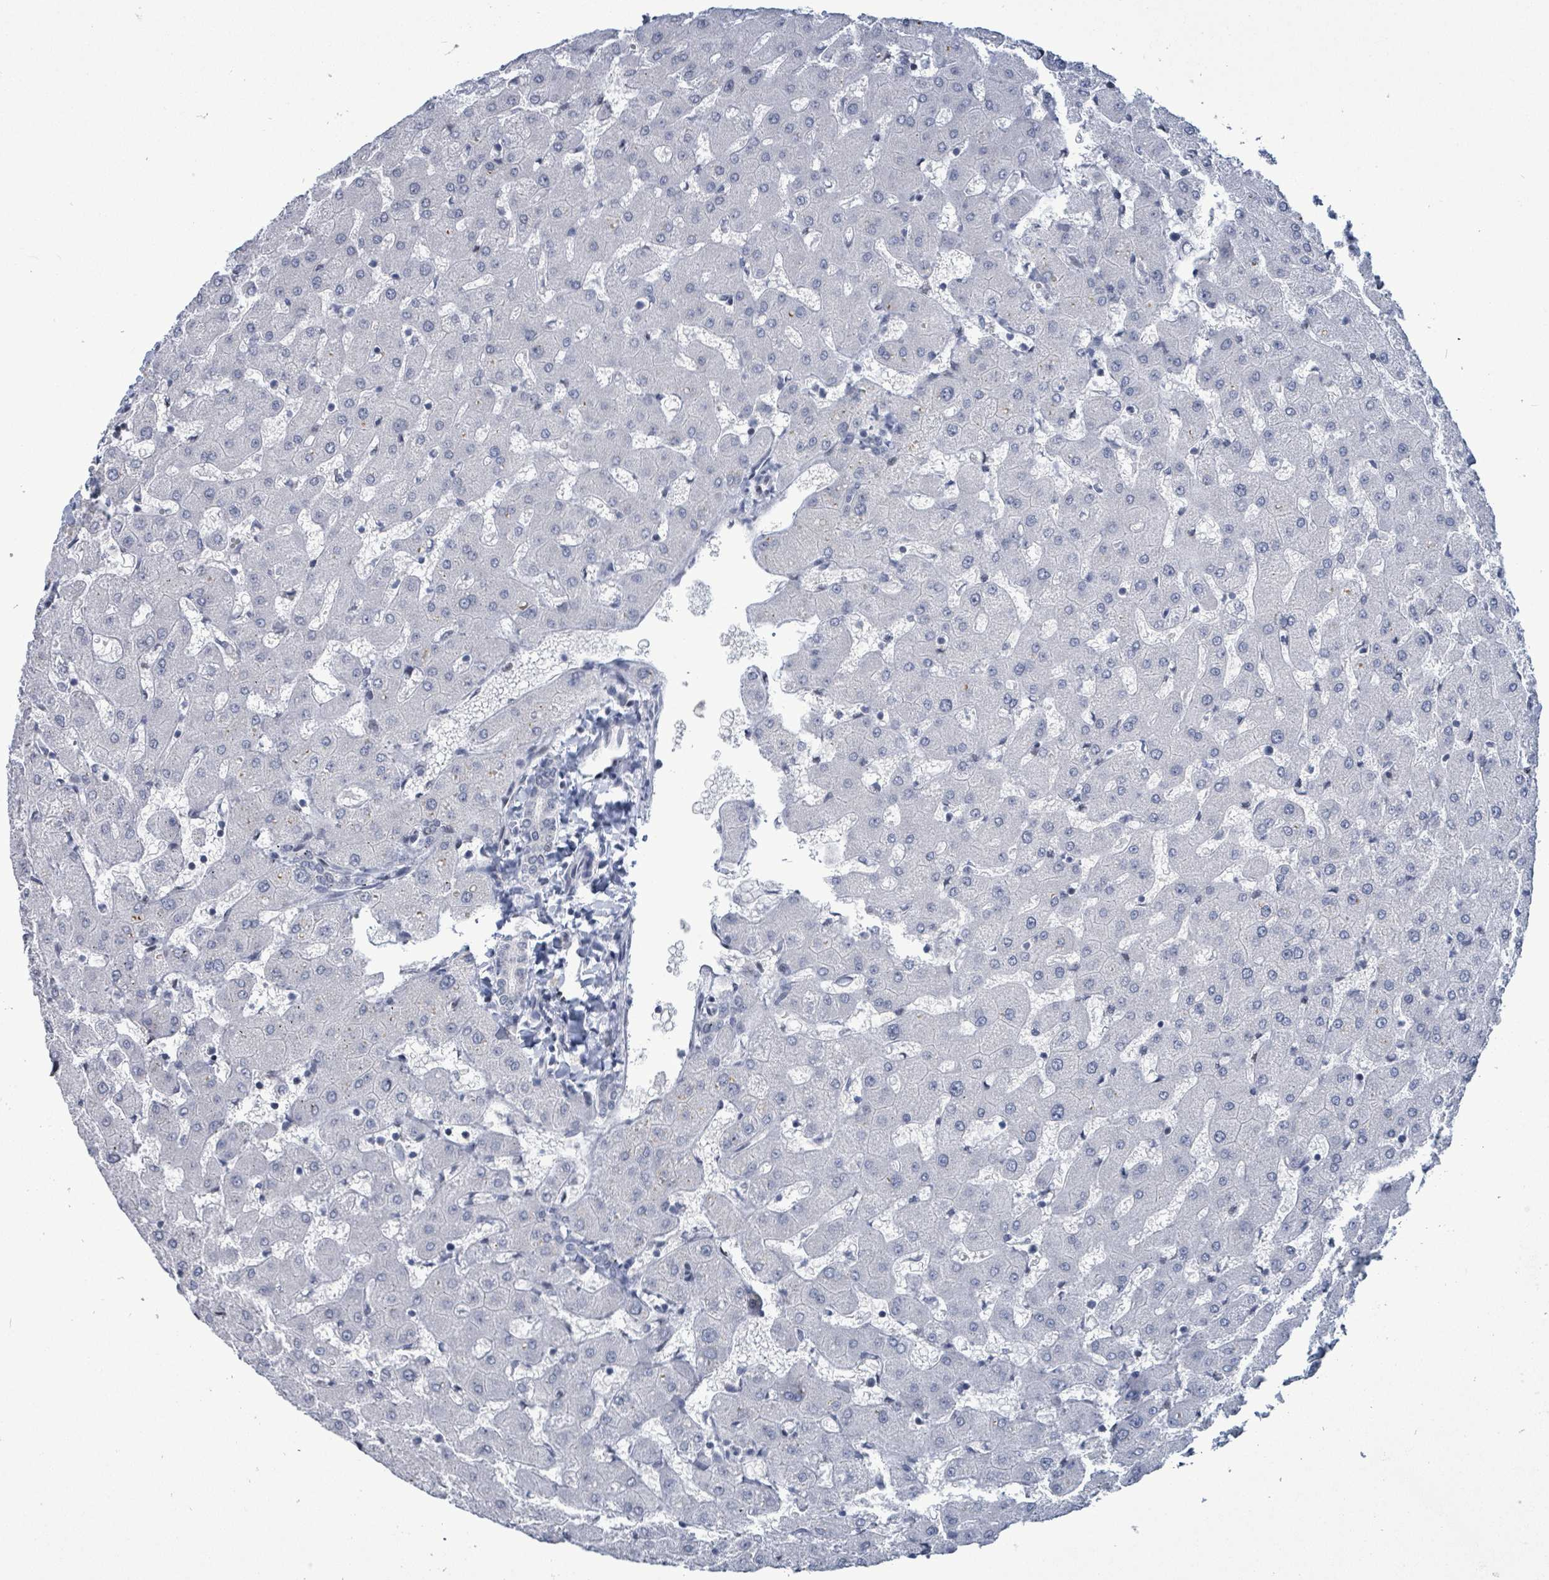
{"staining": {"intensity": "negative", "quantity": "none", "location": "none"}, "tissue": "liver", "cell_type": "Cholangiocytes", "image_type": "normal", "snomed": [{"axis": "morphology", "description": "Normal tissue, NOS"}, {"axis": "topography", "description": "Liver"}], "caption": "IHC image of normal liver: human liver stained with DAB shows no significant protein staining in cholangiocytes. (Stains: DAB immunohistochemistry with hematoxylin counter stain, Microscopy: brightfield microscopy at high magnification).", "gene": "NTN3", "patient": {"sex": "female", "age": 63}}